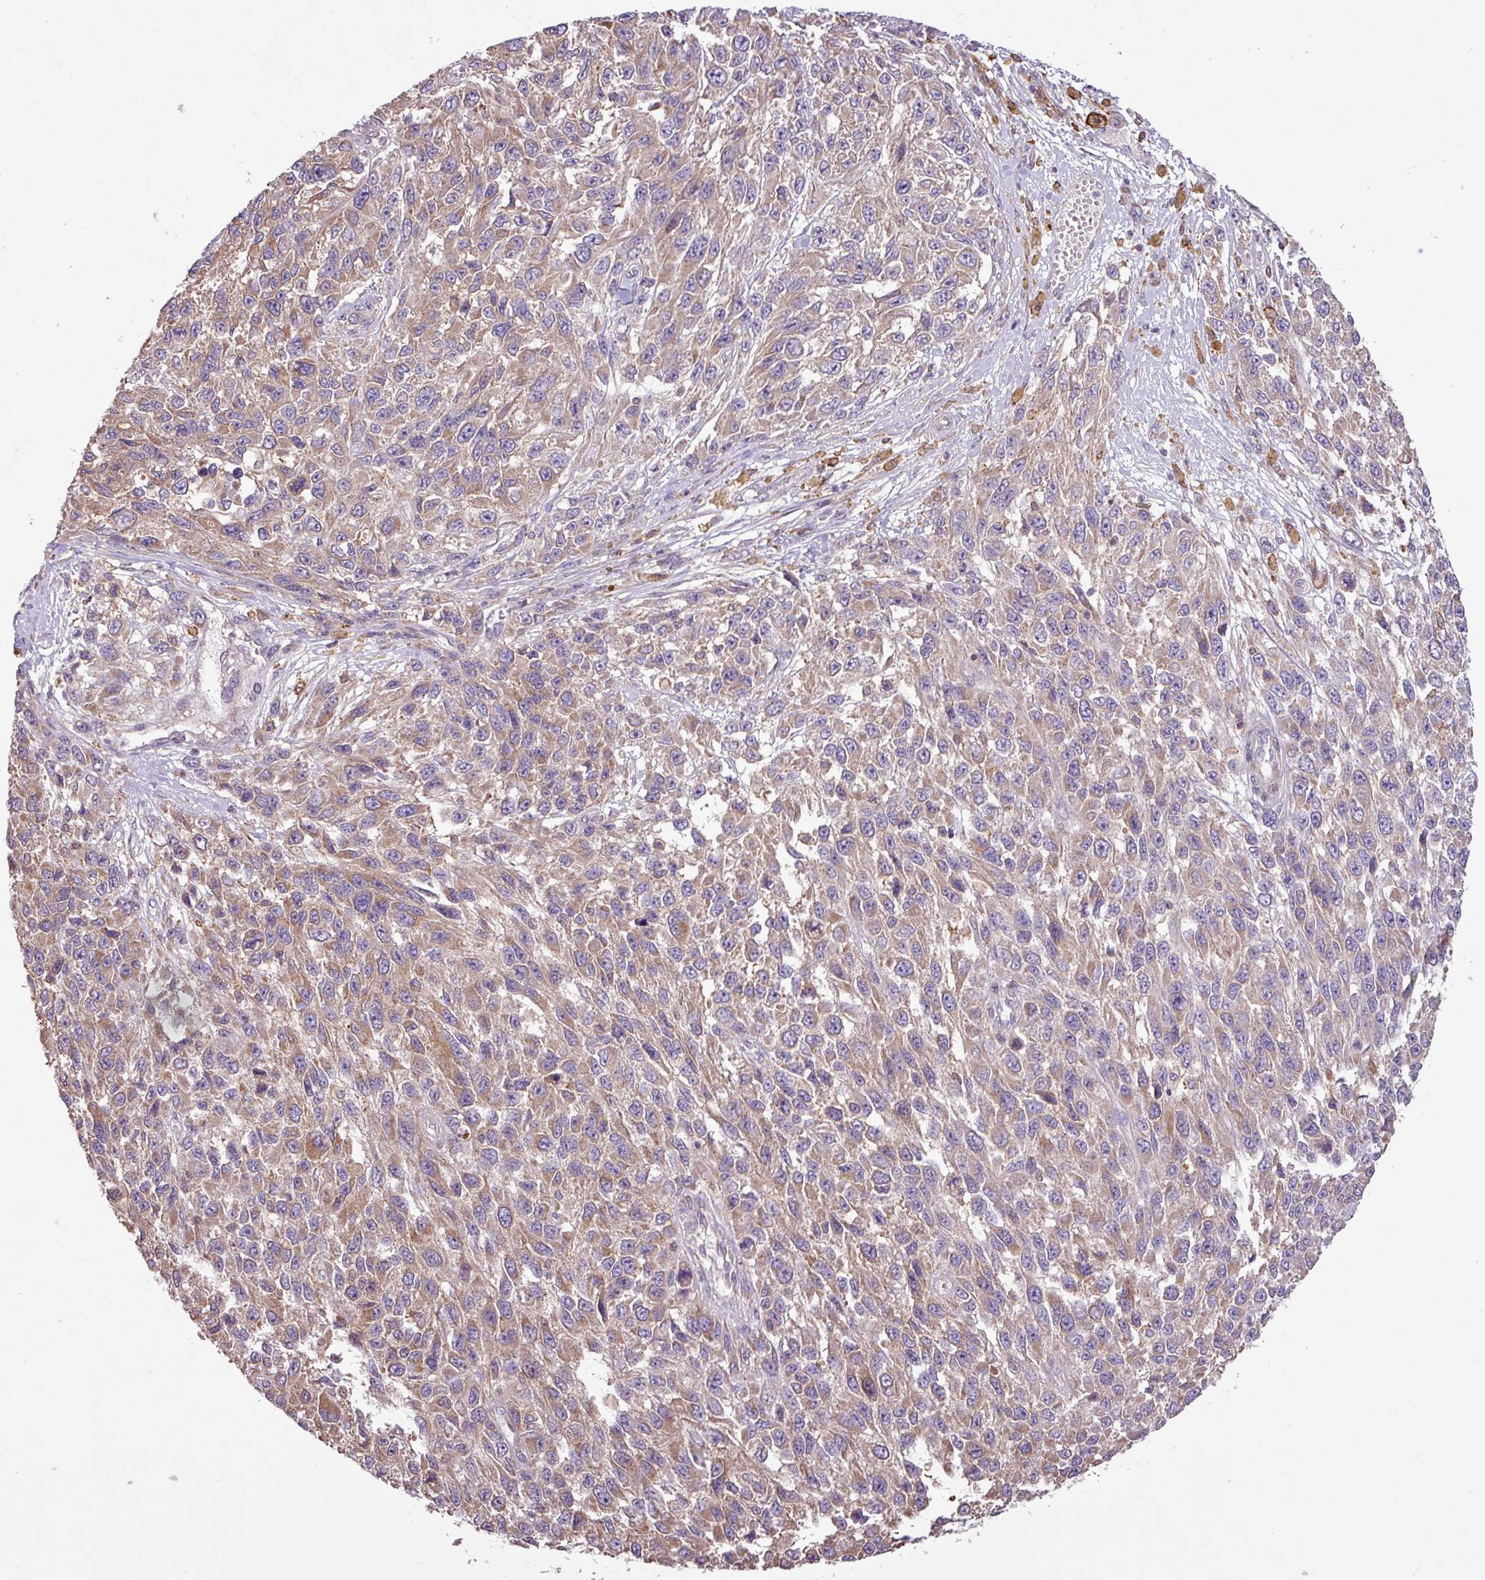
{"staining": {"intensity": "weak", "quantity": "25%-75%", "location": "cytoplasmic/membranous"}, "tissue": "melanoma", "cell_type": "Tumor cells", "image_type": "cancer", "snomed": [{"axis": "morphology", "description": "Malignant melanoma, NOS"}, {"axis": "topography", "description": "Skin"}], "caption": "Immunohistochemical staining of human malignant melanoma demonstrates low levels of weak cytoplasmic/membranous positivity in about 25%-75% of tumor cells. The staining was performed using DAB to visualize the protein expression in brown, while the nuclei were stained in blue with hematoxylin (Magnification: 20x).", "gene": "ARHGEF25", "patient": {"sex": "female", "age": 96}}